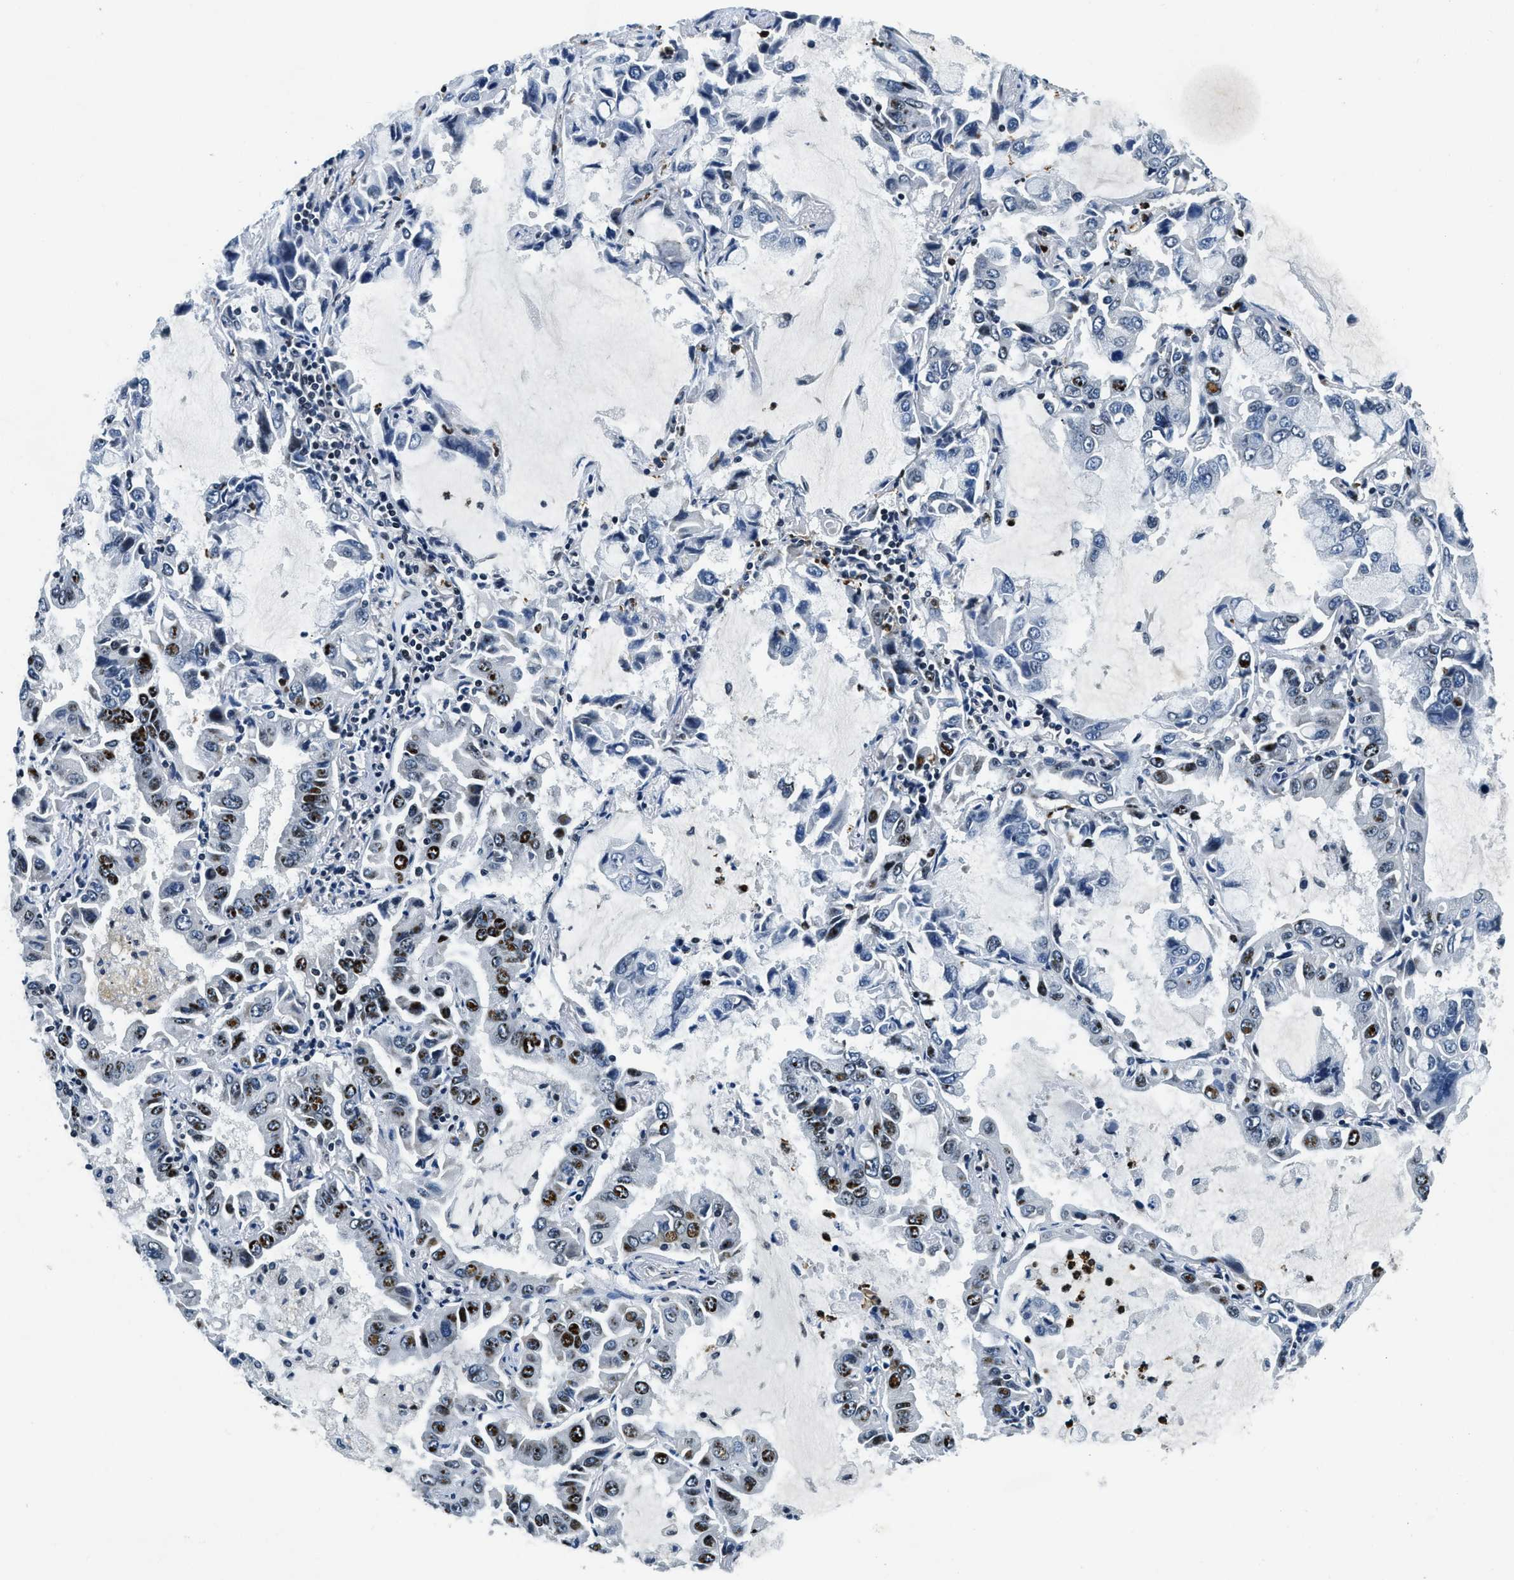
{"staining": {"intensity": "moderate", "quantity": "<25%", "location": "nuclear"}, "tissue": "lung cancer", "cell_type": "Tumor cells", "image_type": "cancer", "snomed": [{"axis": "morphology", "description": "Adenocarcinoma, NOS"}, {"axis": "topography", "description": "Lung"}], "caption": "Human lung adenocarcinoma stained with a brown dye reveals moderate nuclear positive positivity in about <25% of tumor cells.", "gene": "ZC3HC1", "patient": {"sex": "male", "age": 64}}